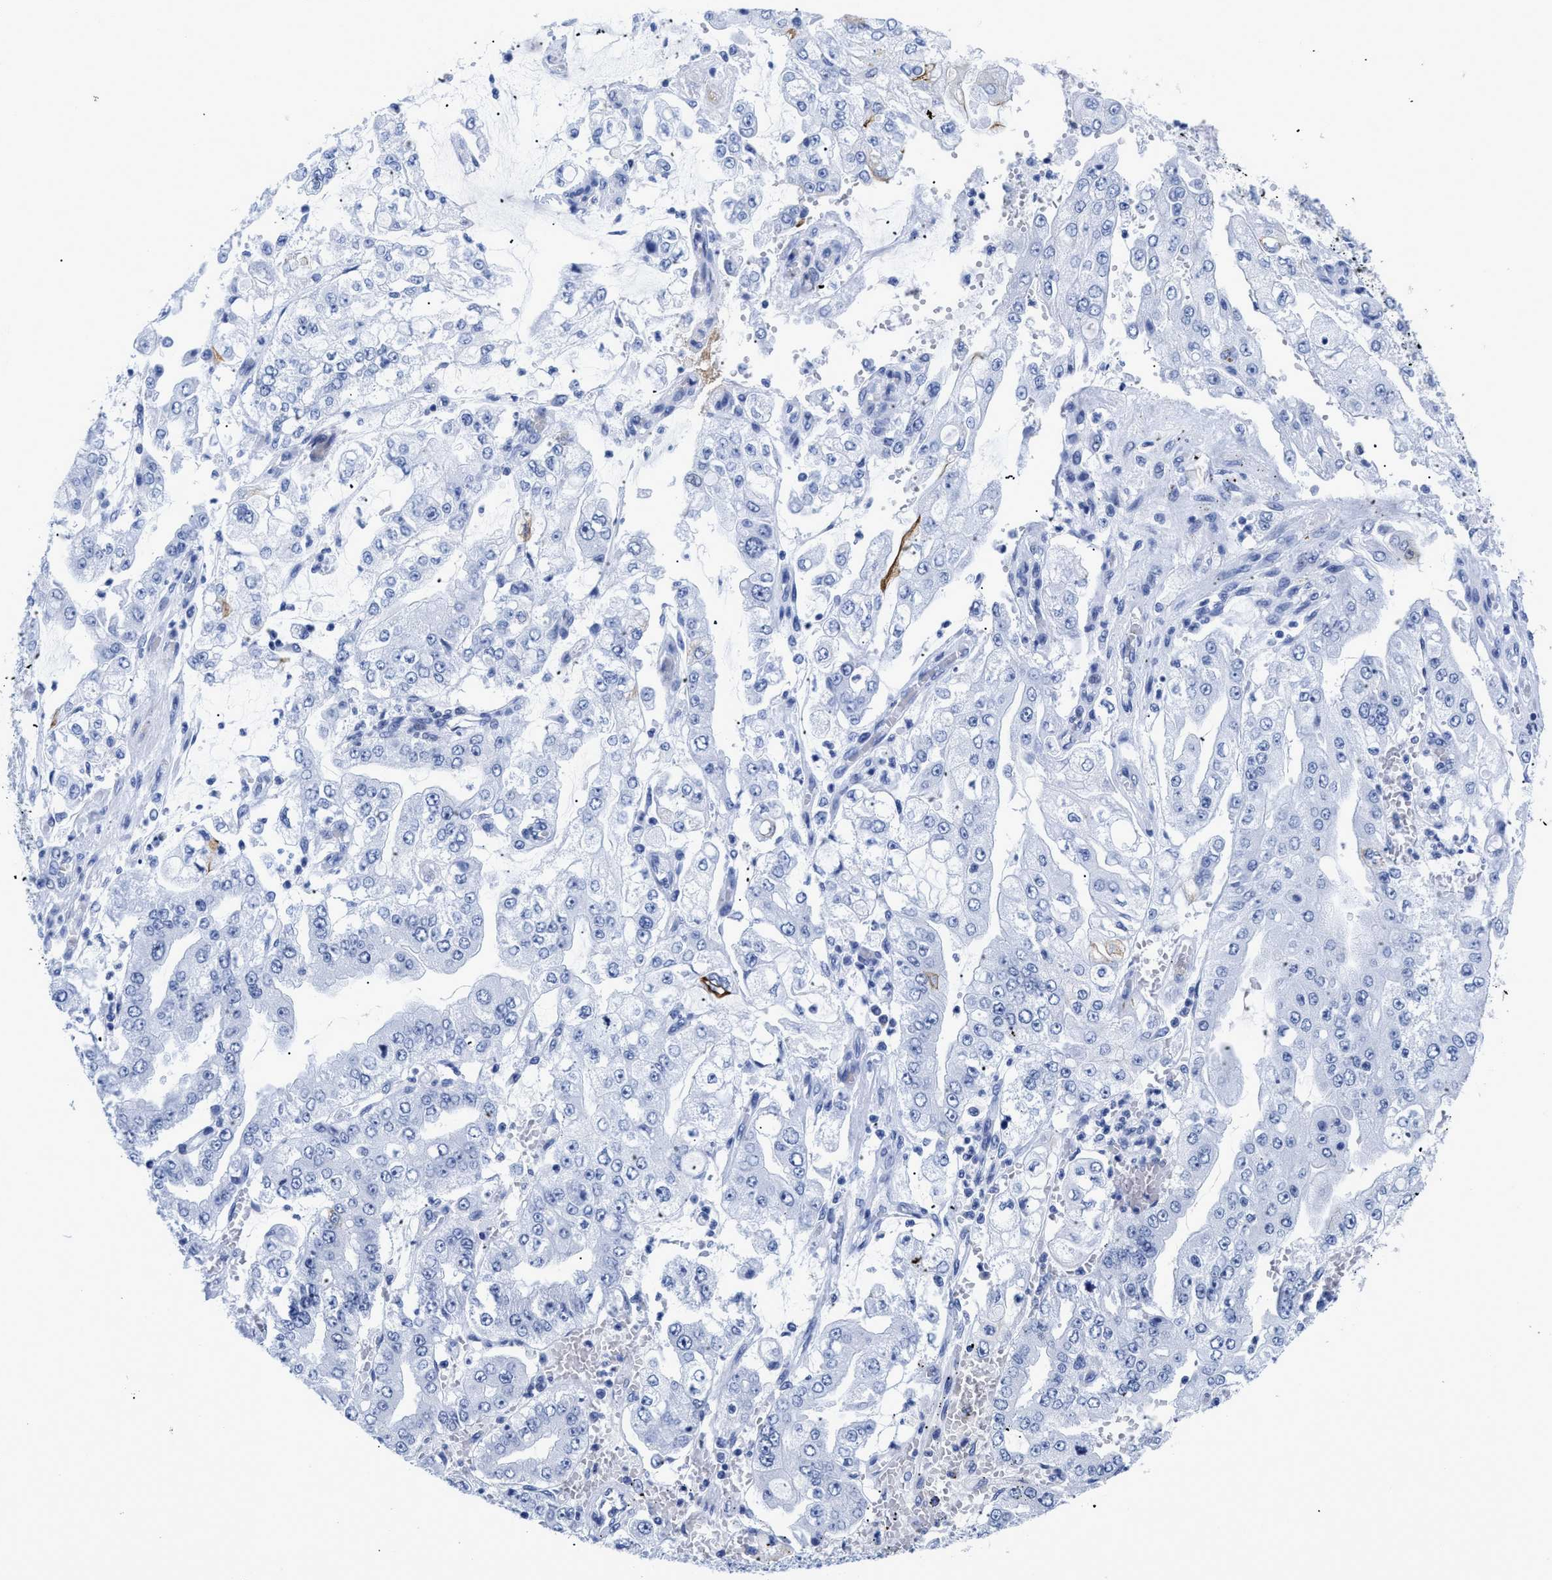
{"staining": {"intensity": "negative", "quantity": "none", "location": "none"}, "tissue": "stomach cancer", "cell_type": "Tumor cells", "image_type": "cancer", "snomed": [{"axis": "morphology", "description": "Adenocarcinoma, NOS"}, {"axis": "topography", "description": "Stomach"}], "caption": "An image of human stomach cancer (adenocarcinoma) is negative for staining in tumor cells. Nuclei are stained in blue.", "gene": "DUSP26", "patient": {"sex": "male", "age": 76}}